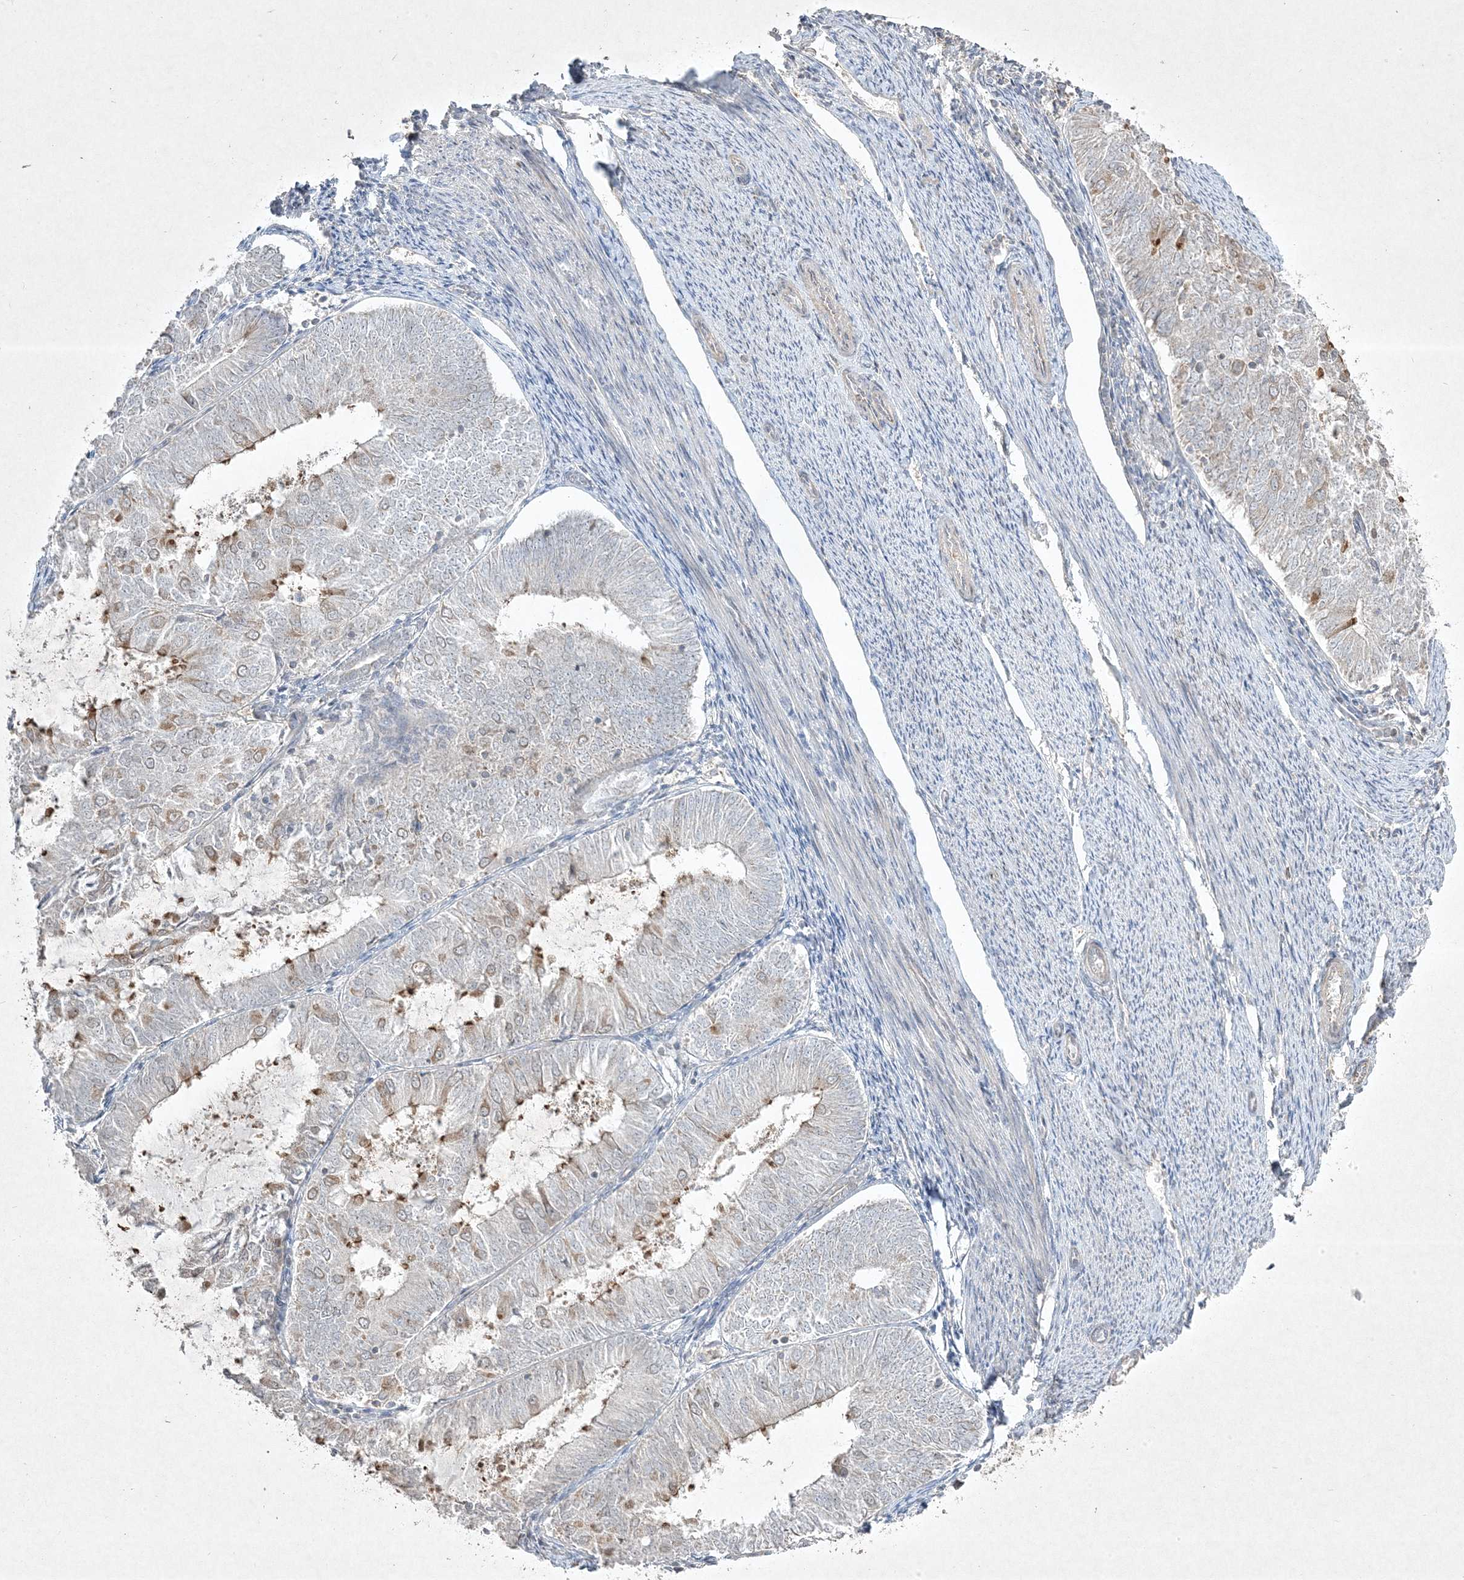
{"staining": {"intensity": "negative", "quantity": "none", "location": "none"}, "tissue": "endometrial cancer", "cell_type": "Tumor cells", "image_type": "cancer", "snomed": [{"axis": "morphology", "description": "Adenocarcinoma, NOS"}, {"axis": "topography", "description": "Endometrium"}], "caption": "Tumor cells are negative for protein expression in human endometrial adenocarcinoma. (IHC, brightfield microscopy, high magnification).", "gene": "RGL4", "patient": {"sex": "female", "age": 57}}